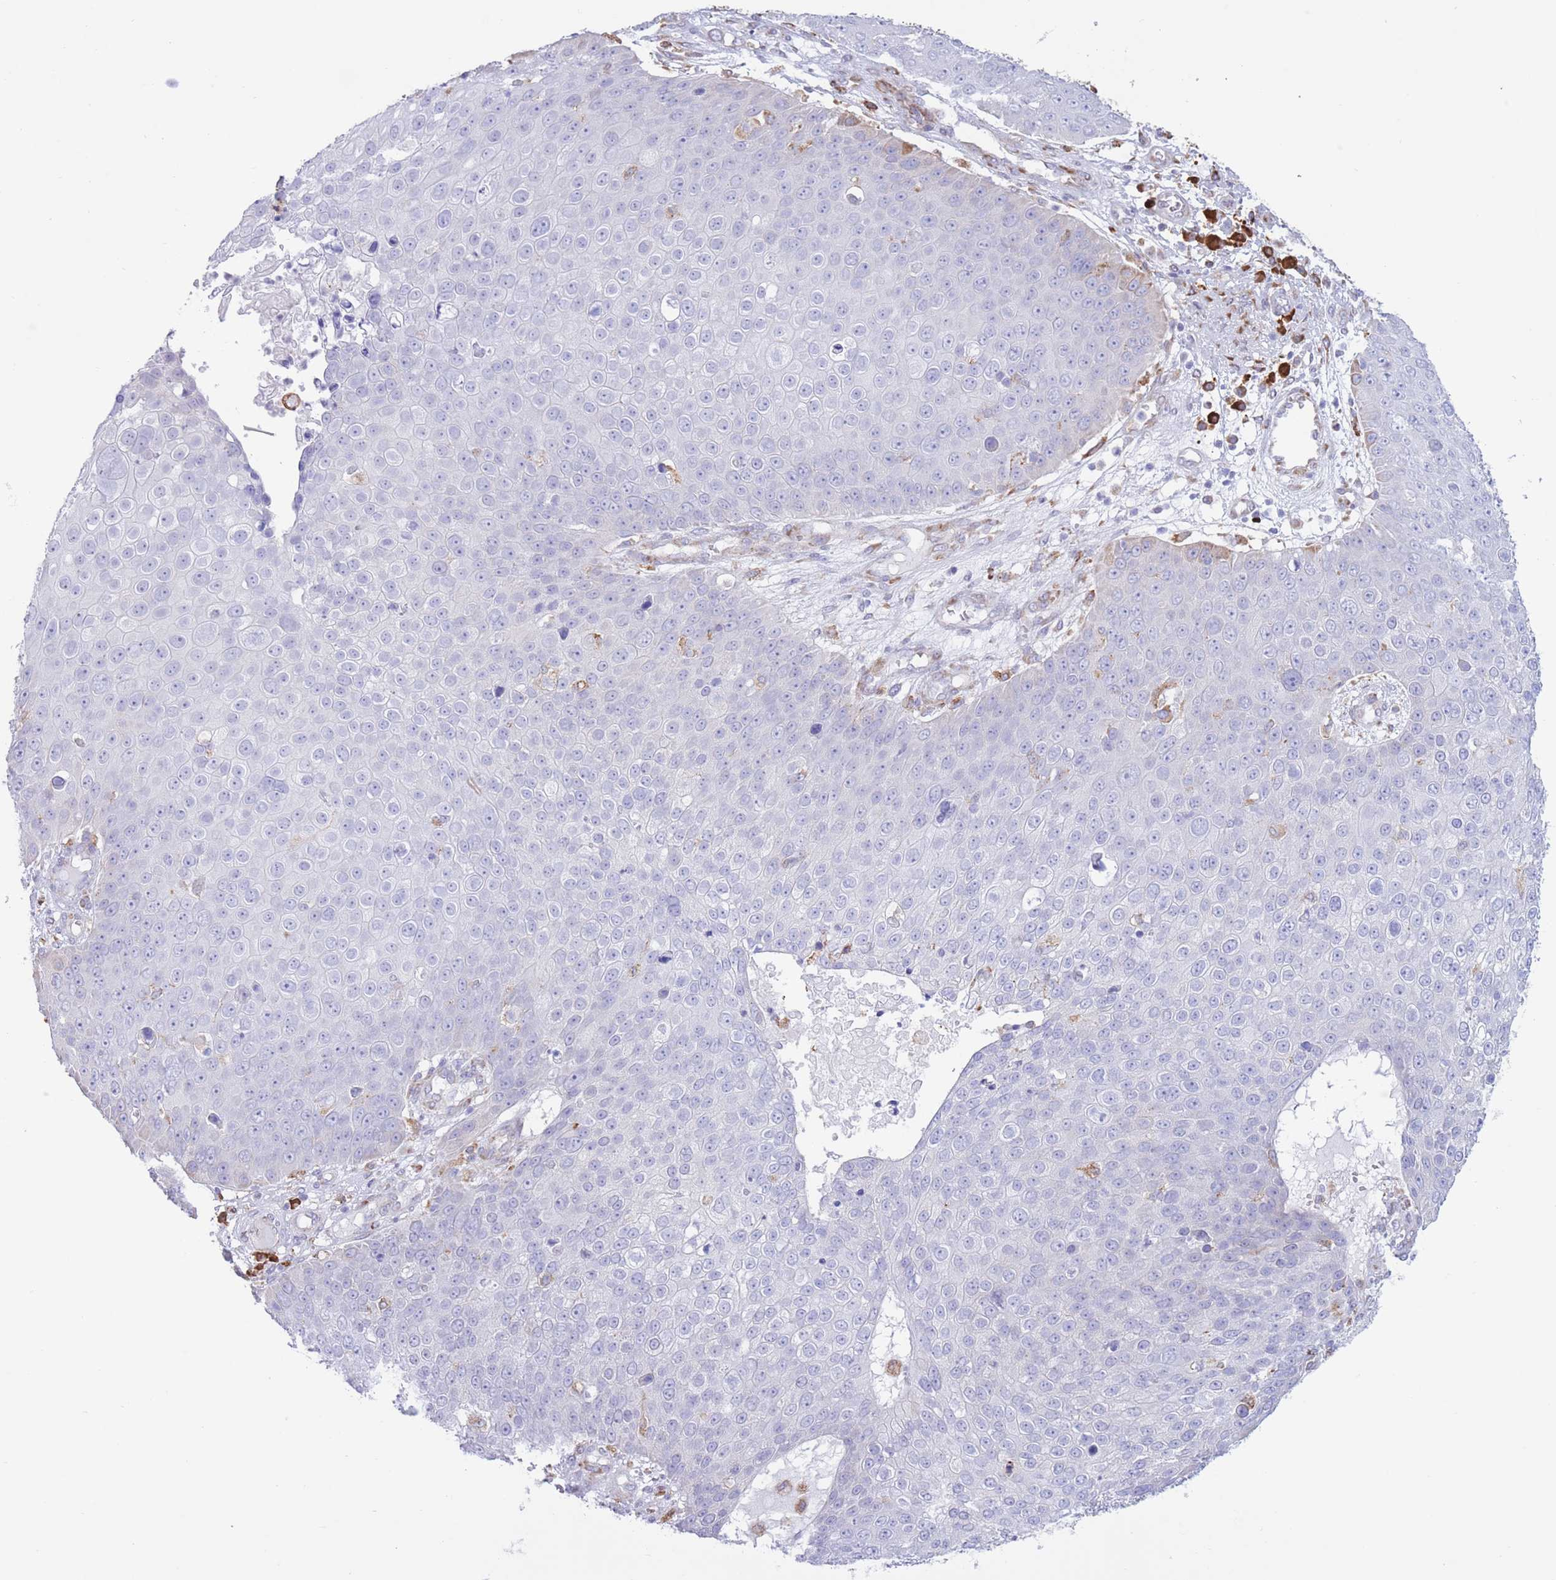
{"staining": {"intensity": "negative", "quantity": "none", "location": "none"}, "tissue": "skin cancer", "cell_type": "Tumor cells", "image_type": "cancer", "snomed": [{"axis": "morphology", "description": "Squamous cell carcinoma, NOS"}, {"axis": "topography", "description": "Skin"}], "caption": "Immunohistochemistry of human skin cancer (squamous cell carcinoma) reveals no positivity in tumor cells.", "gene": "MYDGF", "patient": {"sex": "male", "age": 71}}